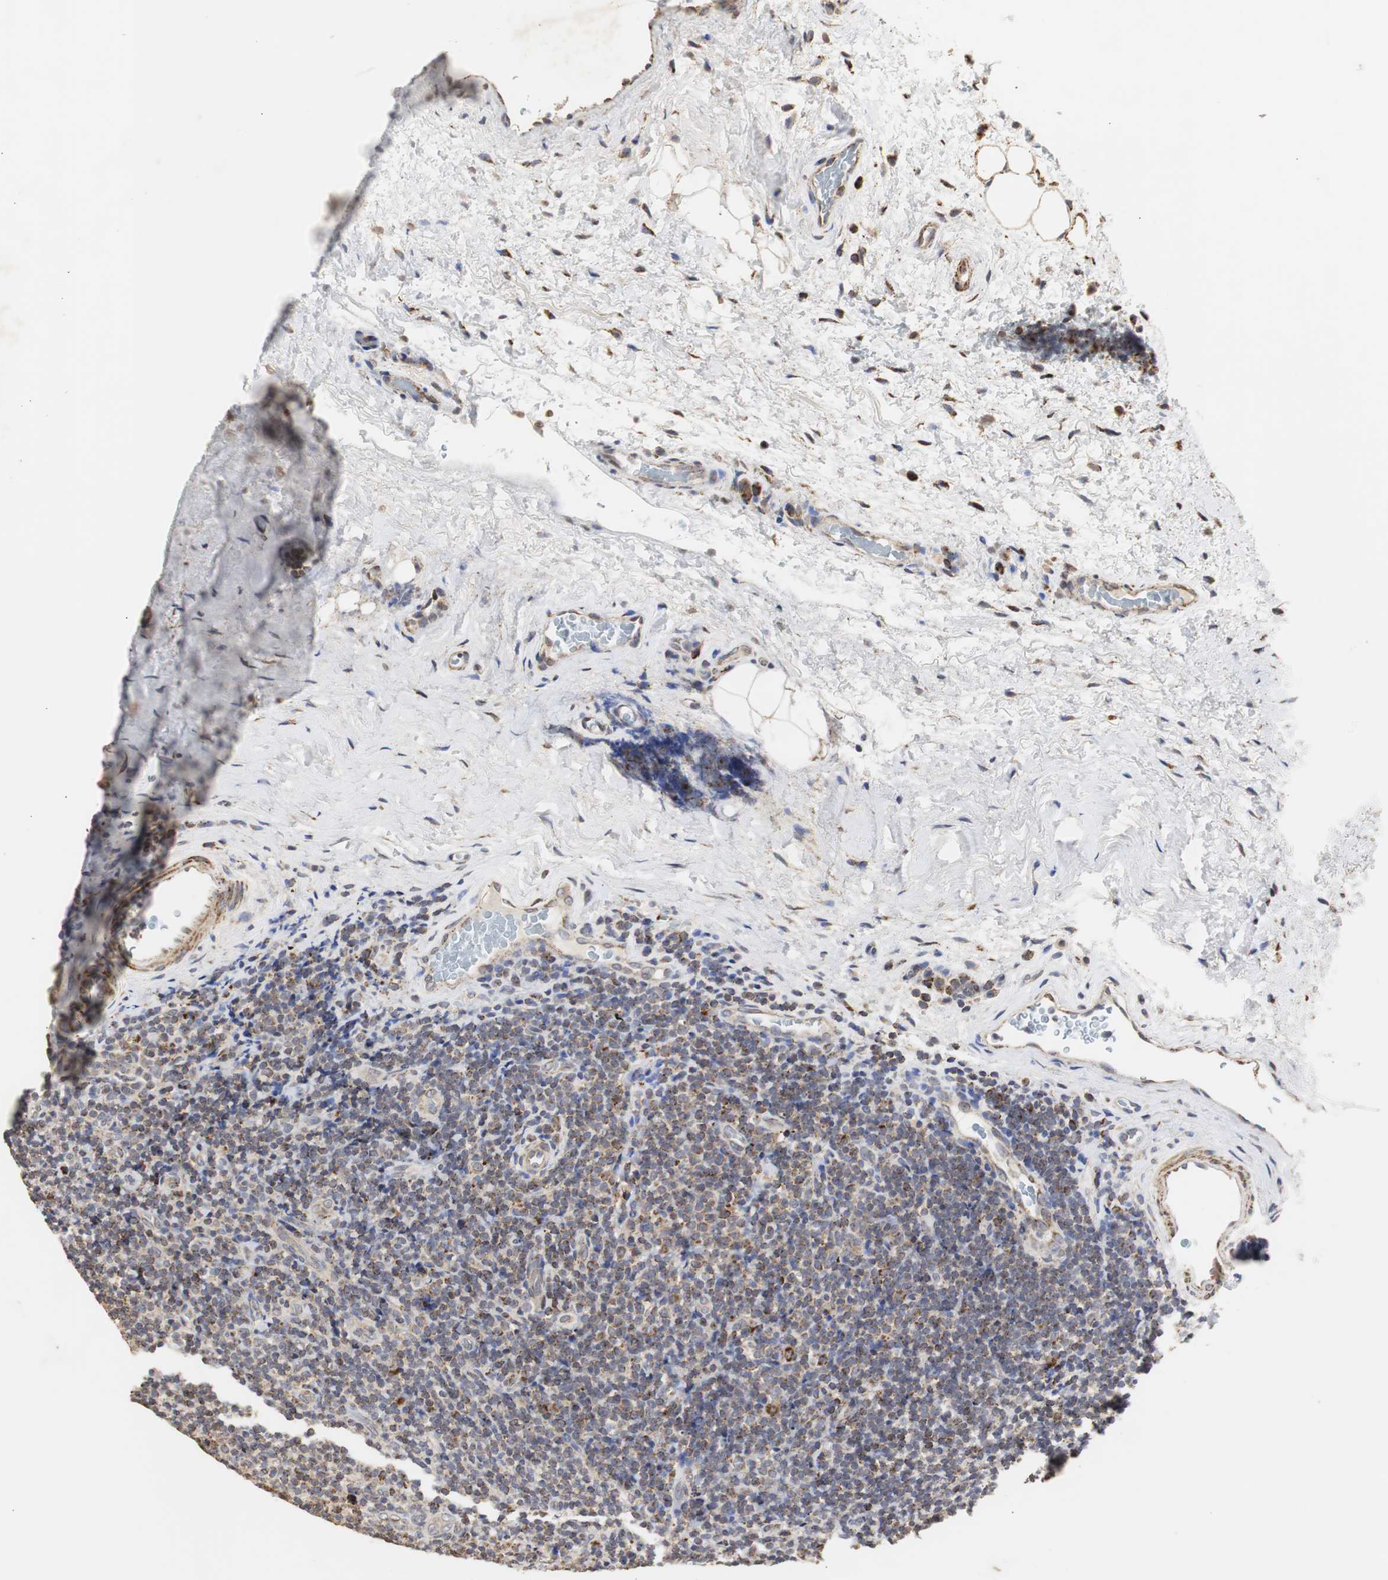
{"staining": {"intensity": "strong", "quantity": "25%-75%", "location": "cytoplasmic/membranous"}, "tissue": "lymphoma", "cell_type": "Tumor cells", "image_type": "cancer", "snomed": [{"axis": "morphology", "description": "Malignant lymphoma, non-Hodgkin's type, High grade"}, {"axis": "topography", "description": "Tonsil"}], "caption": "An image showing strong cytoplasmic/membranous expression in about 25%-75% of tumor cells in lymphoma, as visualized by brown immunohistochemical staining.", "gene": "HSD17B10", "patient": {"sex": "female", "age": 36}}